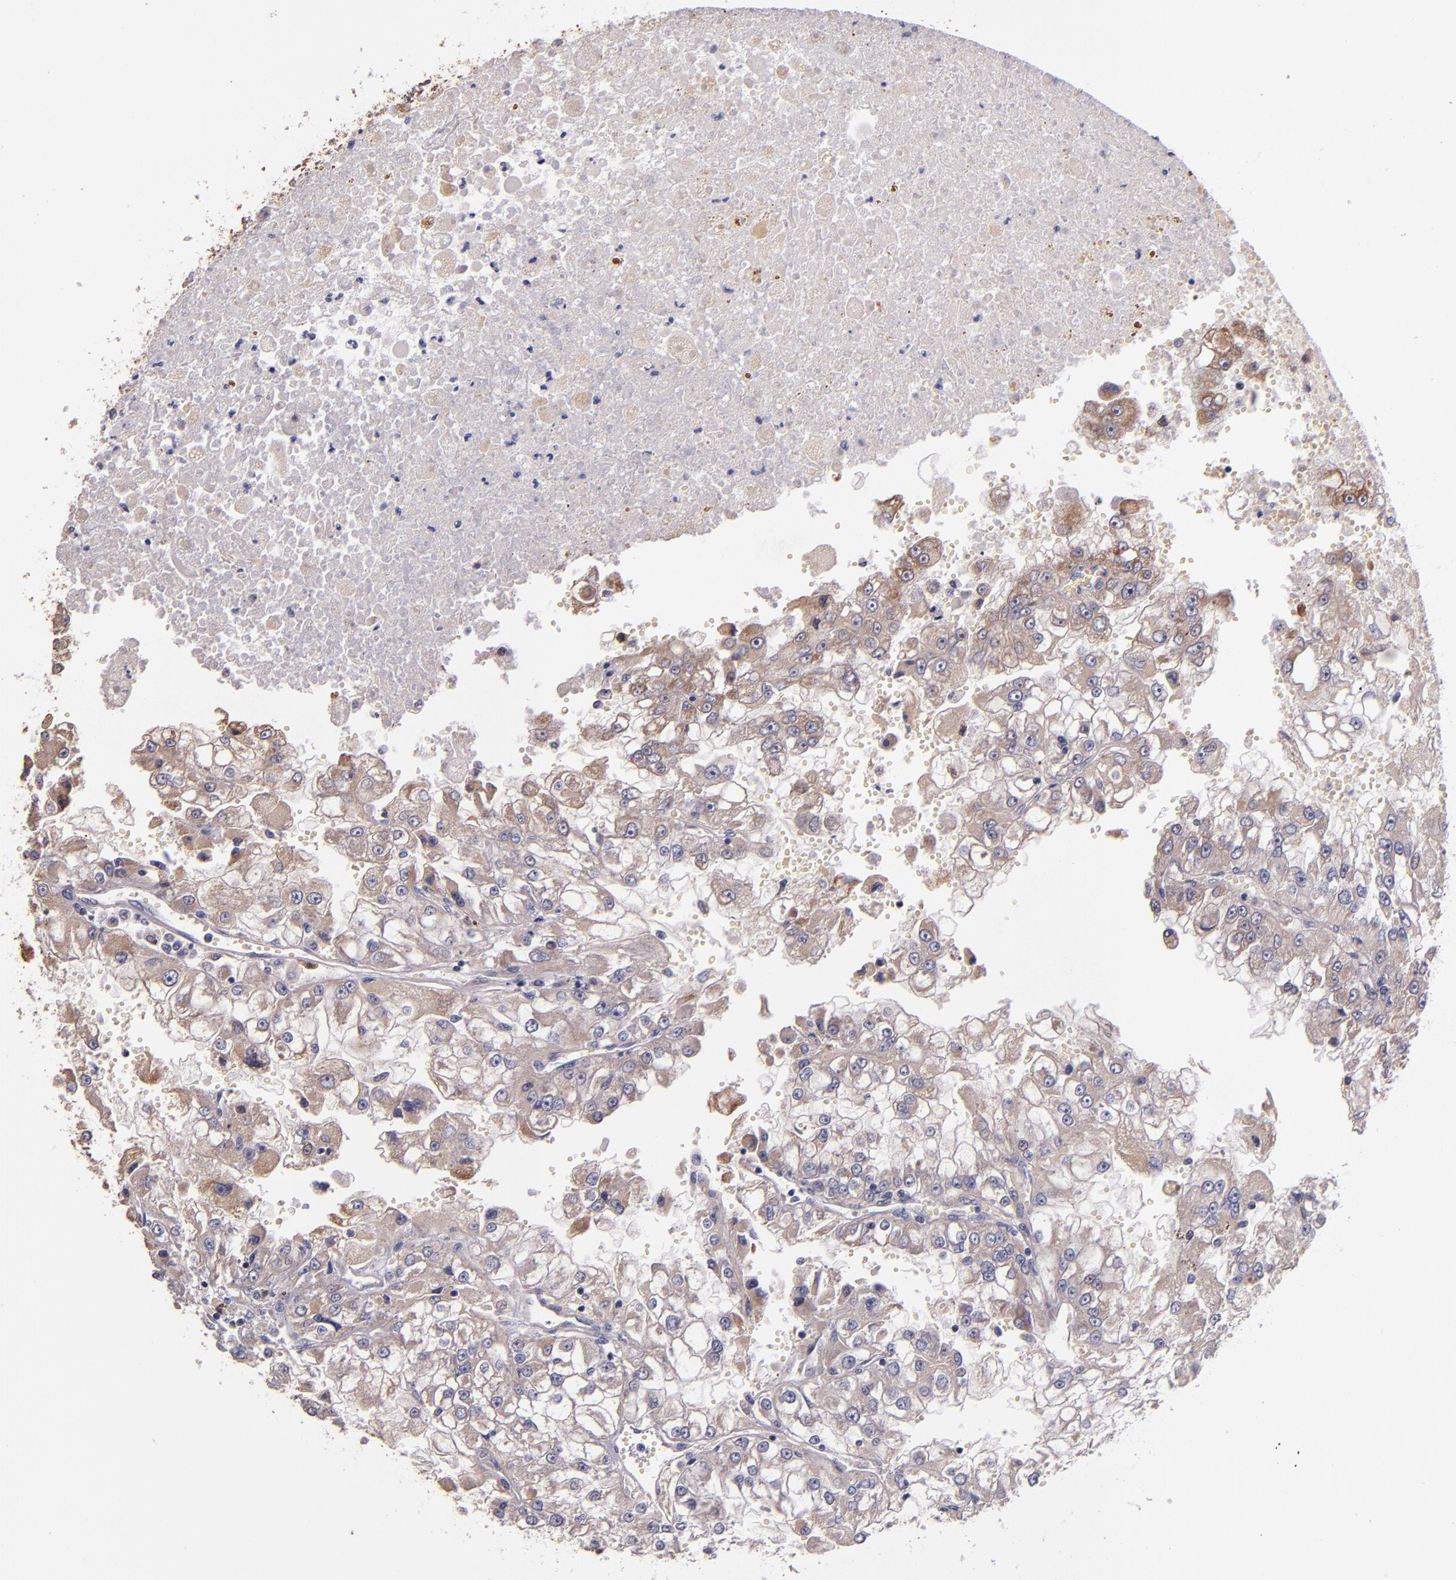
{"staining": {"intensity": "weak", "quantity": "25%-75%", "location": "cytoplasmic/membranous"}, "tissue": "renal cancer", "cell_type": "Tumor cells", "image_type": "cancer", "snomed": [{"axis": "morphology", "description": "Adenocarcinoma, NOS"}, {"axis": "topography", "description": "Kidney"}], "caption": "Human adenocarcinoma (renal) stained with a brown dye reveals weak cytoplasmic/membranous positive expression in approximately 25%-75% of tumor cells.", "gene": "SHC1", "patient": {"sex": "female", "age": 83}}